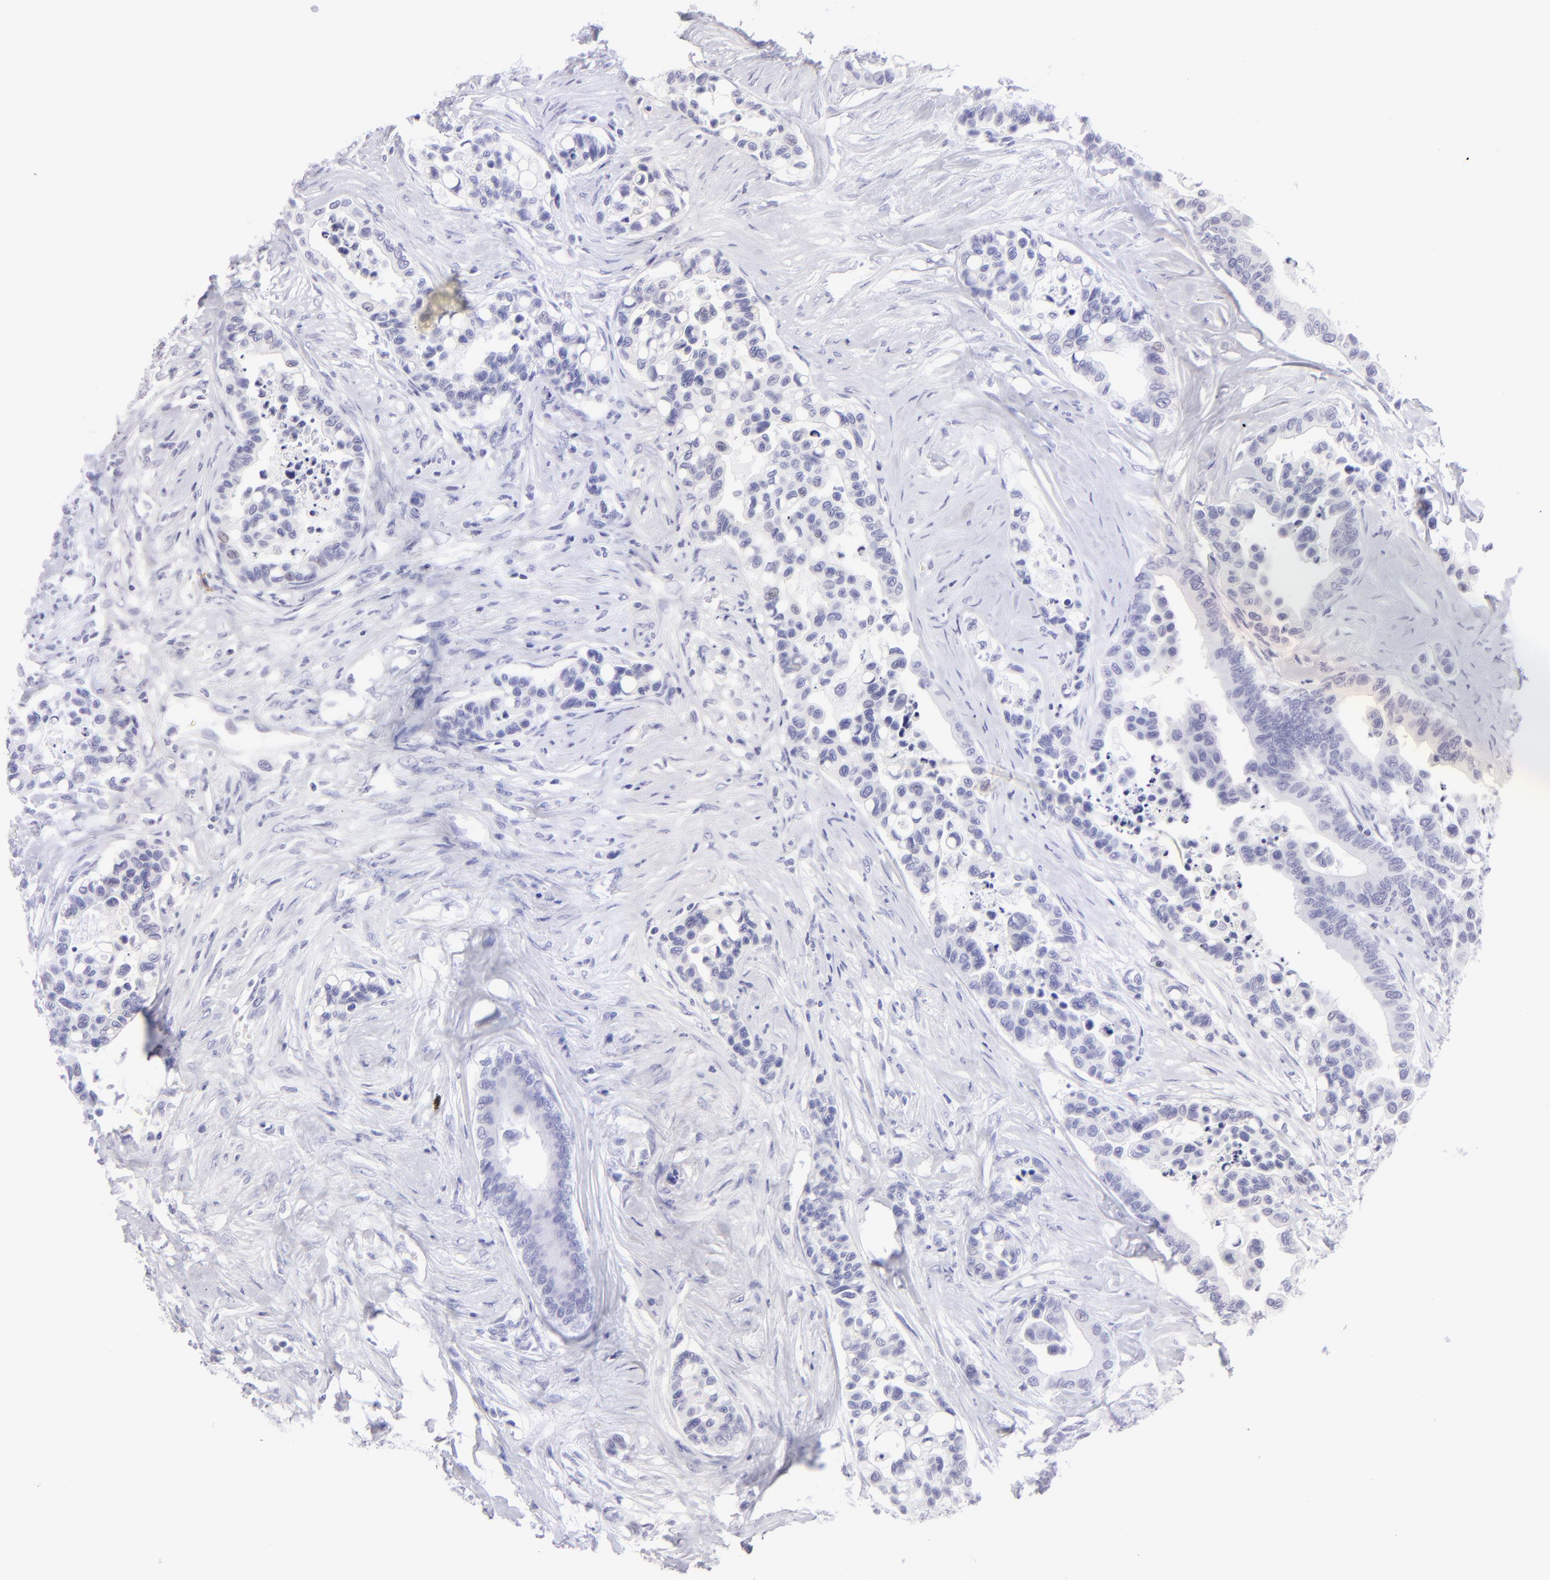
{"staining": {"intensity": "negative", "quantity": "none", "location": "none"}, "tissue": "colorectal cancer", "cell_type": "Tumor cells", "image_type": "cancer", "snomed": [{"axis": "morphology", "description": "Adenocarcinoma, NOS"}, {"axis": "topography", "description": "Colon"}], "caption": "Protein analysis of colorectal cancer (adenocarcinoma) exhibits no significant expression in tumor cells.", "gene": "SLC1A2", "patient": {"sex": "male", "age": 82}}